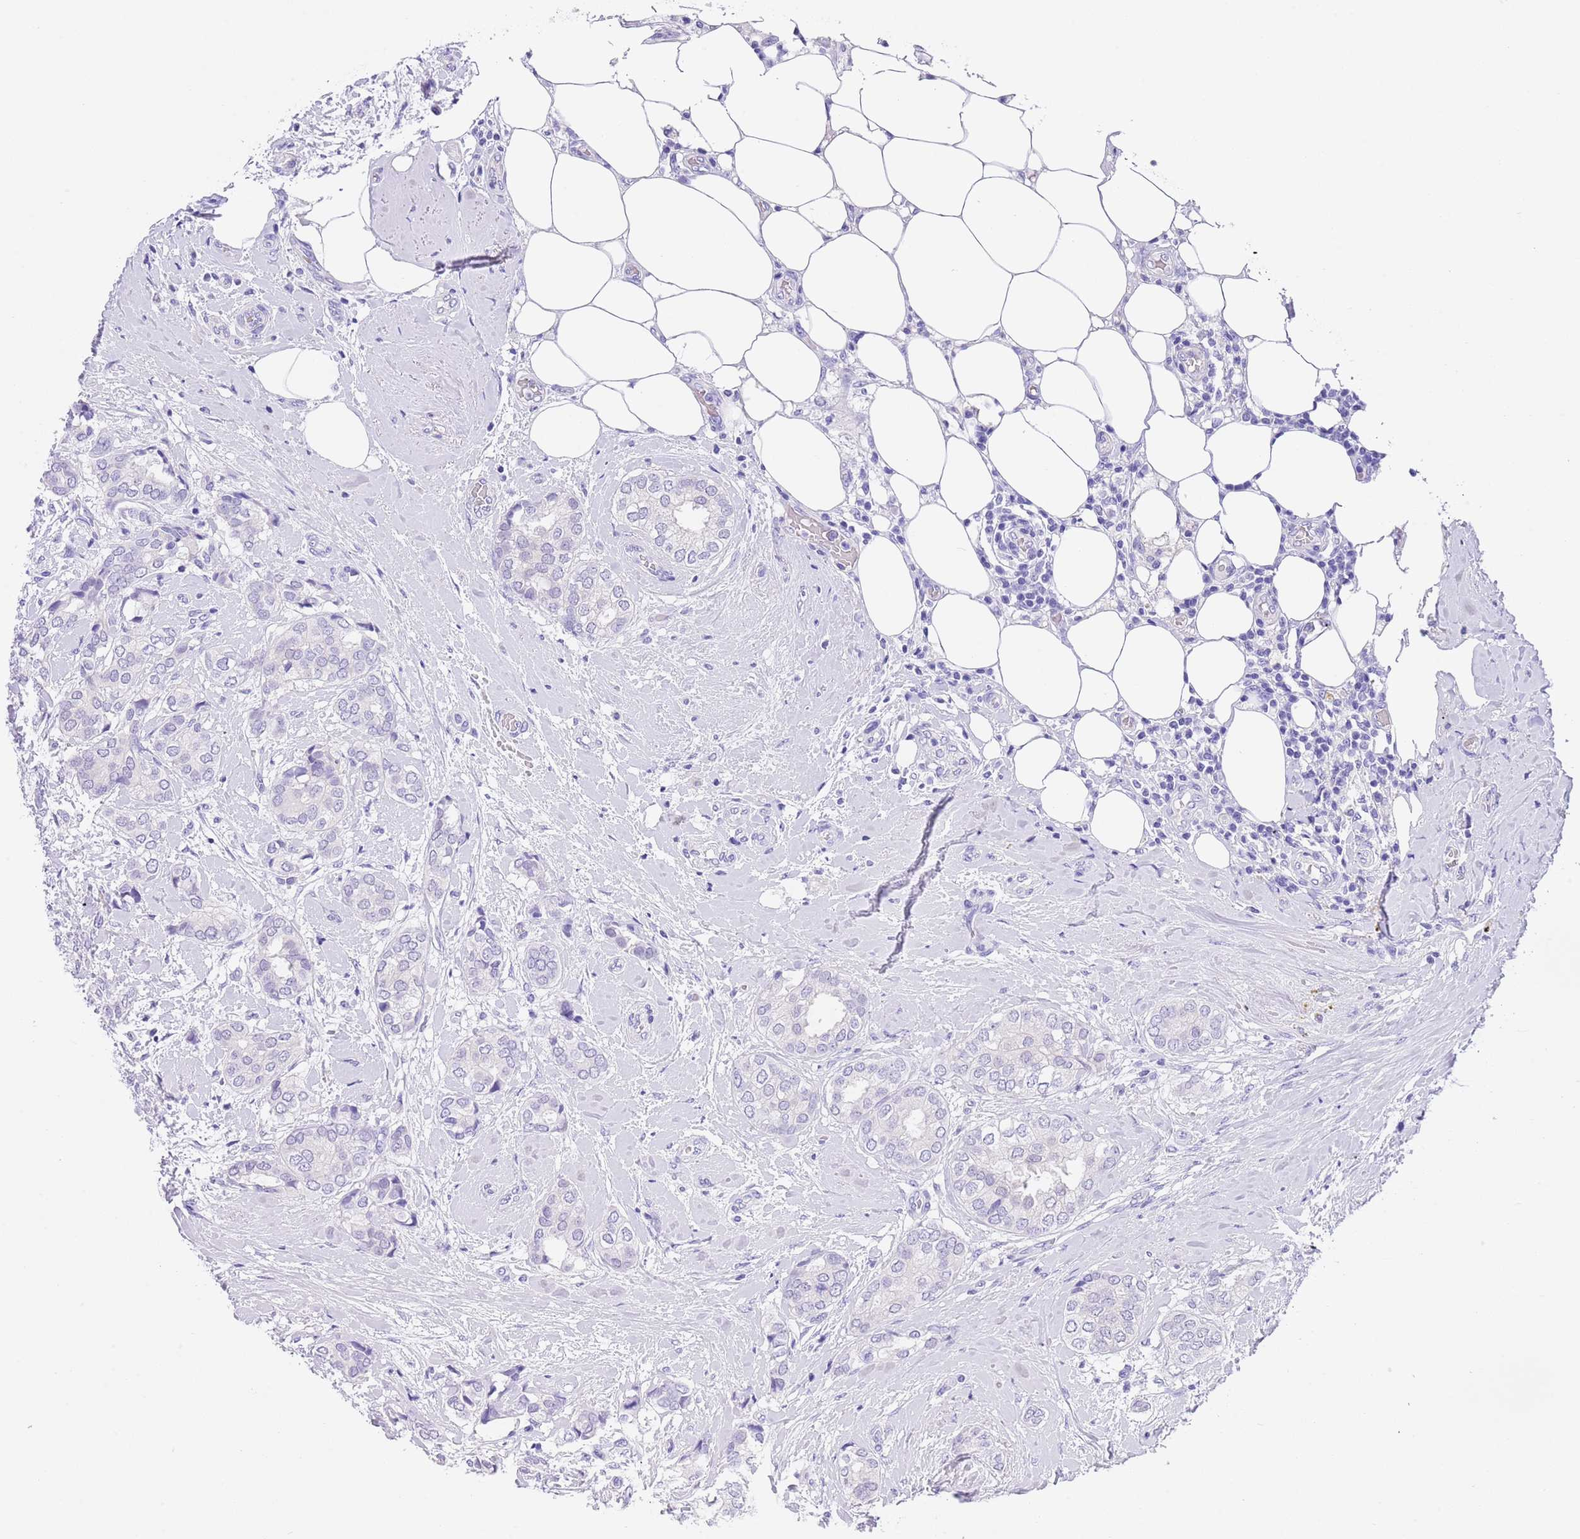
{"staining": {"intensity": "negative", "quantity": "none", "location": "none"}, "tissue": "breast cancer", "cell_type": "Tumor cells", "image_type": "cancer", "snomed": [{"axis": "morphology", "description": "Duct carcinoma"}, {"axis": "topography", "description": "Breast"}], "caption": "Invasive ductal carcinoma (breast) was stained to show a protein in brown. There is no significant staining in tumor cells. Nuclei are stained in blue.", "gene": "TMEM185B", "patient": {"sex": "female", "age": 73}}